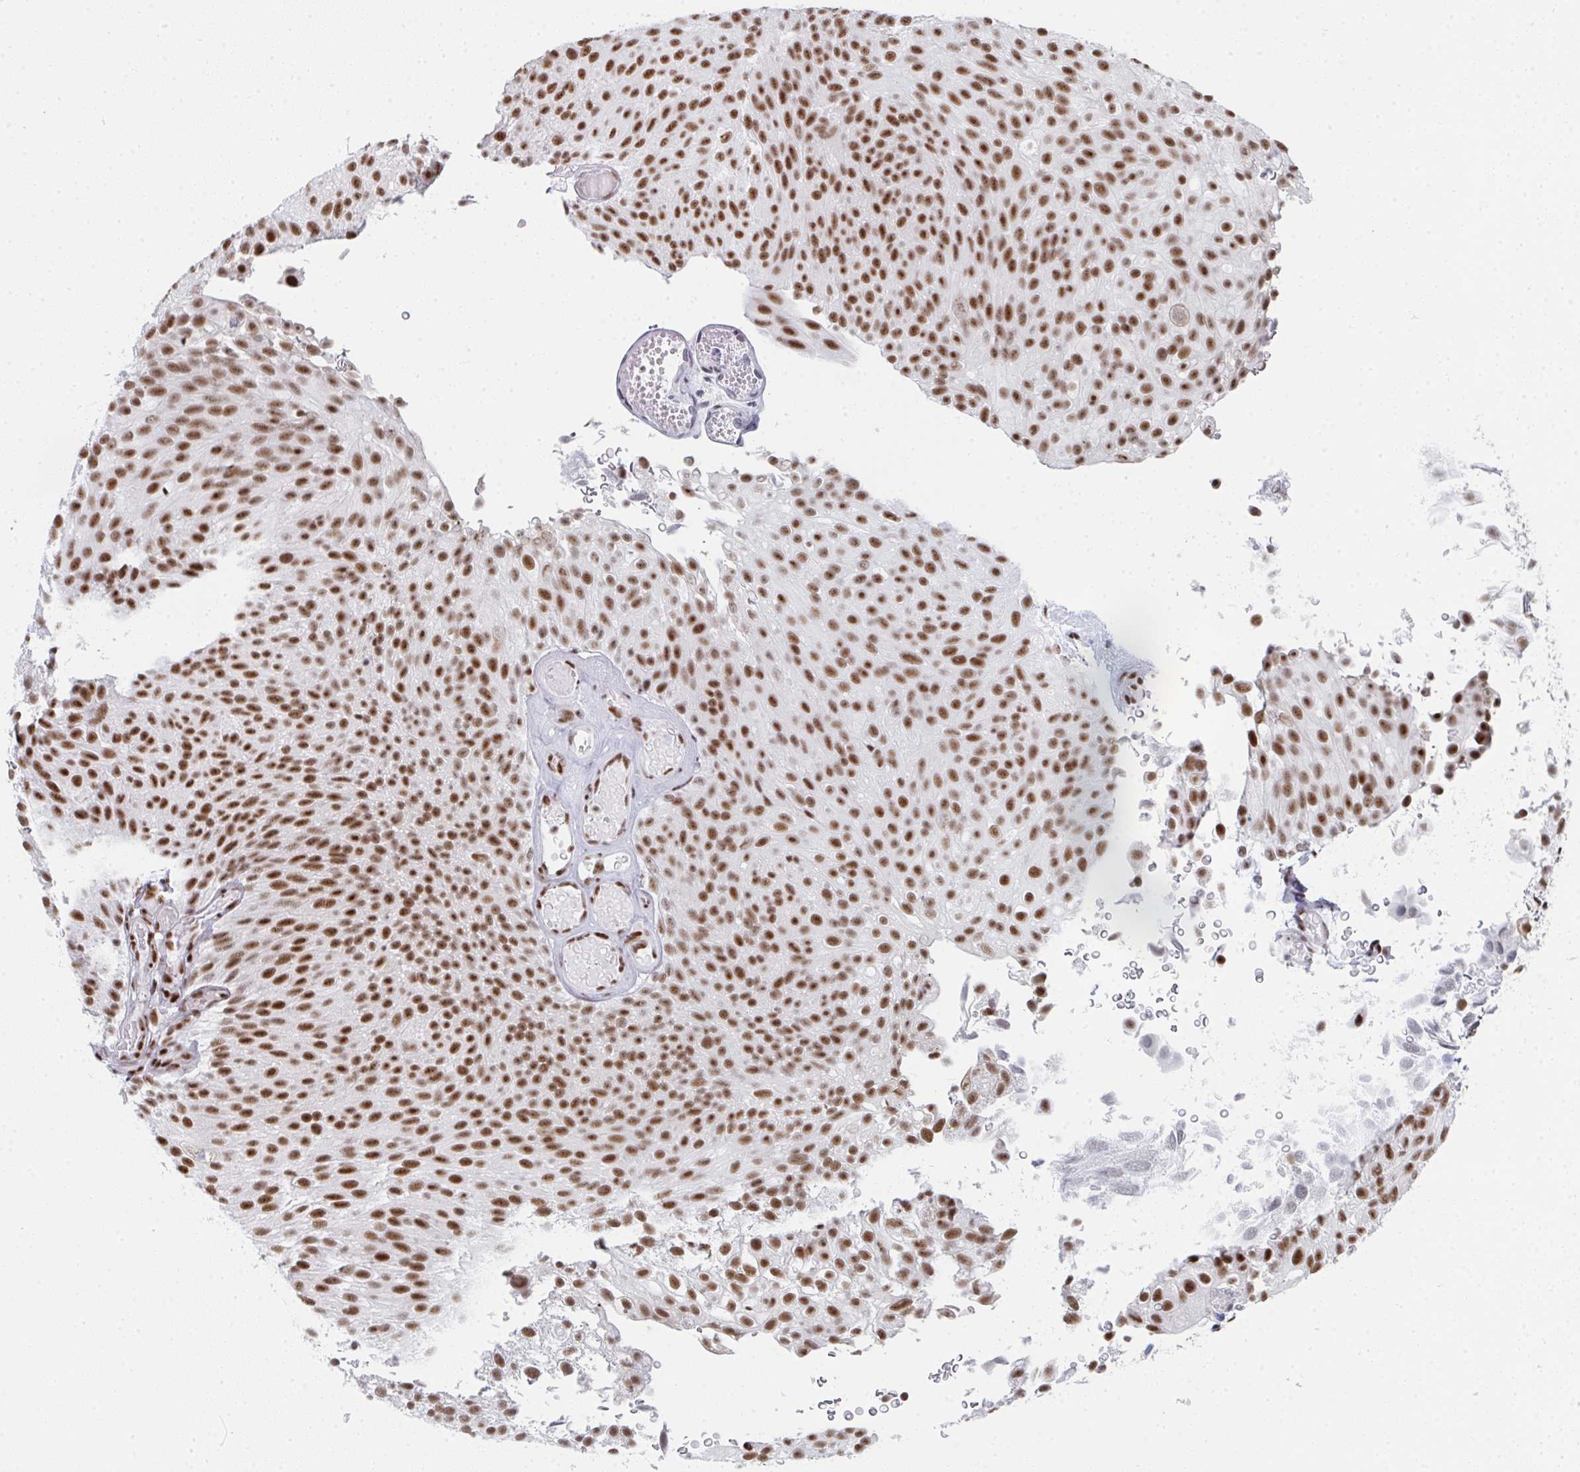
{"staining": {"intensity": "strong", "quantity": ">75%", "location": "nuclear"}, "tissue": "urothelial cancer", "cell_type": "Tumor cells", "image_type": "cancer", "snomed": [{"axis": "morphology", "description": "Urothelial carcinoma, Low grade"}, {"axis": "topography", "description": "Urinary bladder"}], "caption": "Immunohistochemical staining of human low-grade urothelial carcinoma reveals high levels of strong nuclear protein staining in approximately >75% of tumor cells. The staining was performed using DAB, with brown indicating positive protein expression. Nuclei are stained blue with hematoxylin.", "gene": "SNRNP70", "patient": {"sex": "male", "age": 78}}